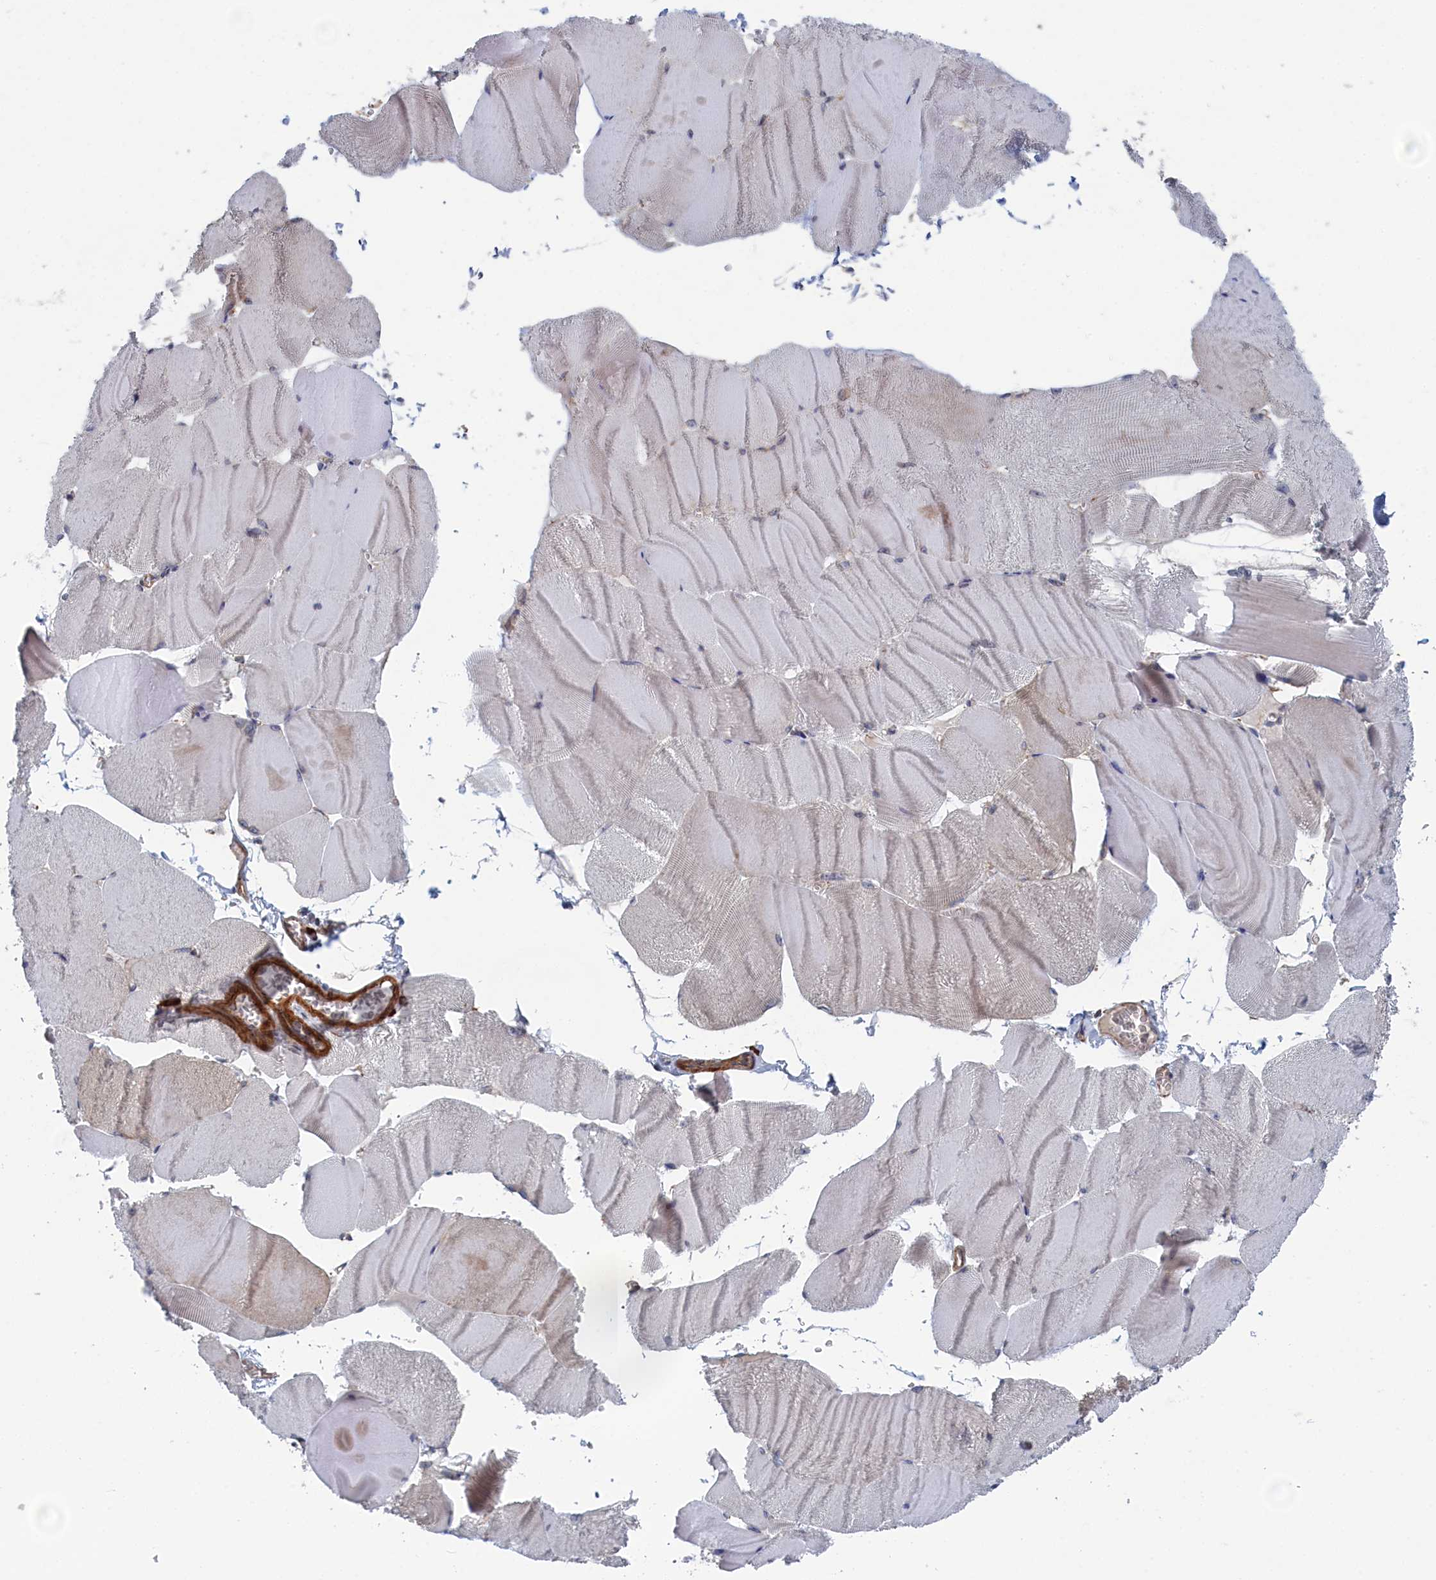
{"staining": {"intensity": "negative", "quantity": "none", "location": "none"}, "tissue": "skeletal muscle", "cell_type": "Myocytes", "image_type": "normal", "snomed": [{"axis": "morphology", "description": "Normal tissue, NOS"}, {"axis": "morphology", "description": "Basal cell carcinoma"}, {"axis": "topography", "description": "Skeletal muscle"}], "caption": "High power microscopy micrograph of an immunohistochemistry micrograph of normal skeletal muscle, revealing no significant staining in myocytes.", "gene": "FILIP1L", "patient": {"sex": "female", "age": 64}}